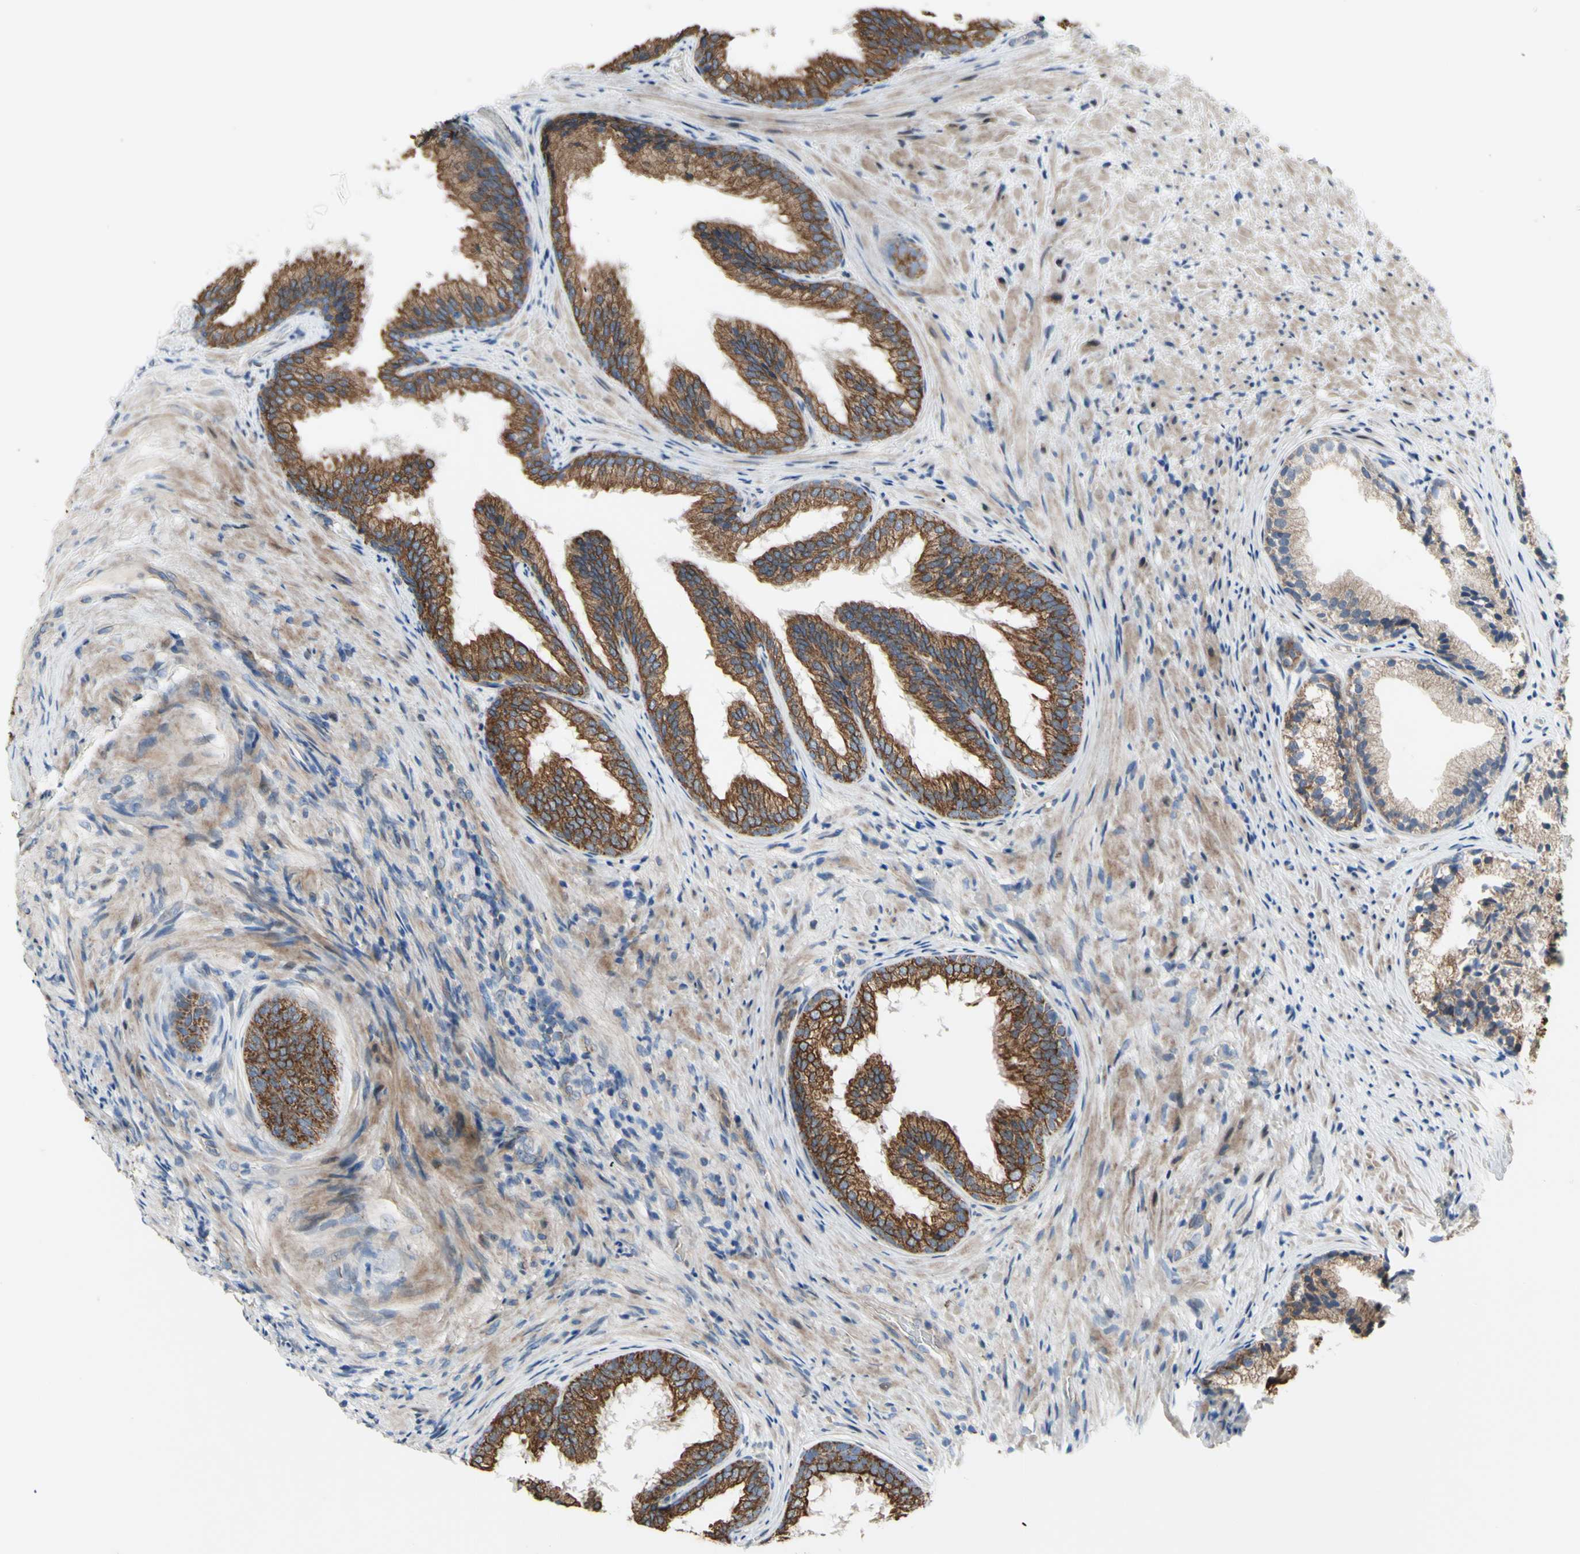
{"staining": {"intensity": "strong", "quantity": ">75%", "location": "cytoplasmic/membranous"}, "tissue": "prostate", "cell_type": "Glandular cells", "image_type": "normal", "snomed": [{"axis": "morphology", "description": "Normal tissue, NOS"}, {"axis": "topography", "description": "Prostate"}], "caption": "High-magnification brightfield microscopy of unremarkable prostate stained with DAB (brown) and counterstained with hematoxylin (blue). glandular cells exhibit strong cytoplasmic/membranous positivity is present in about>75% of cells.", "gene": "GRAMD2B", "patient": {"sex": "male", "age": 76}}